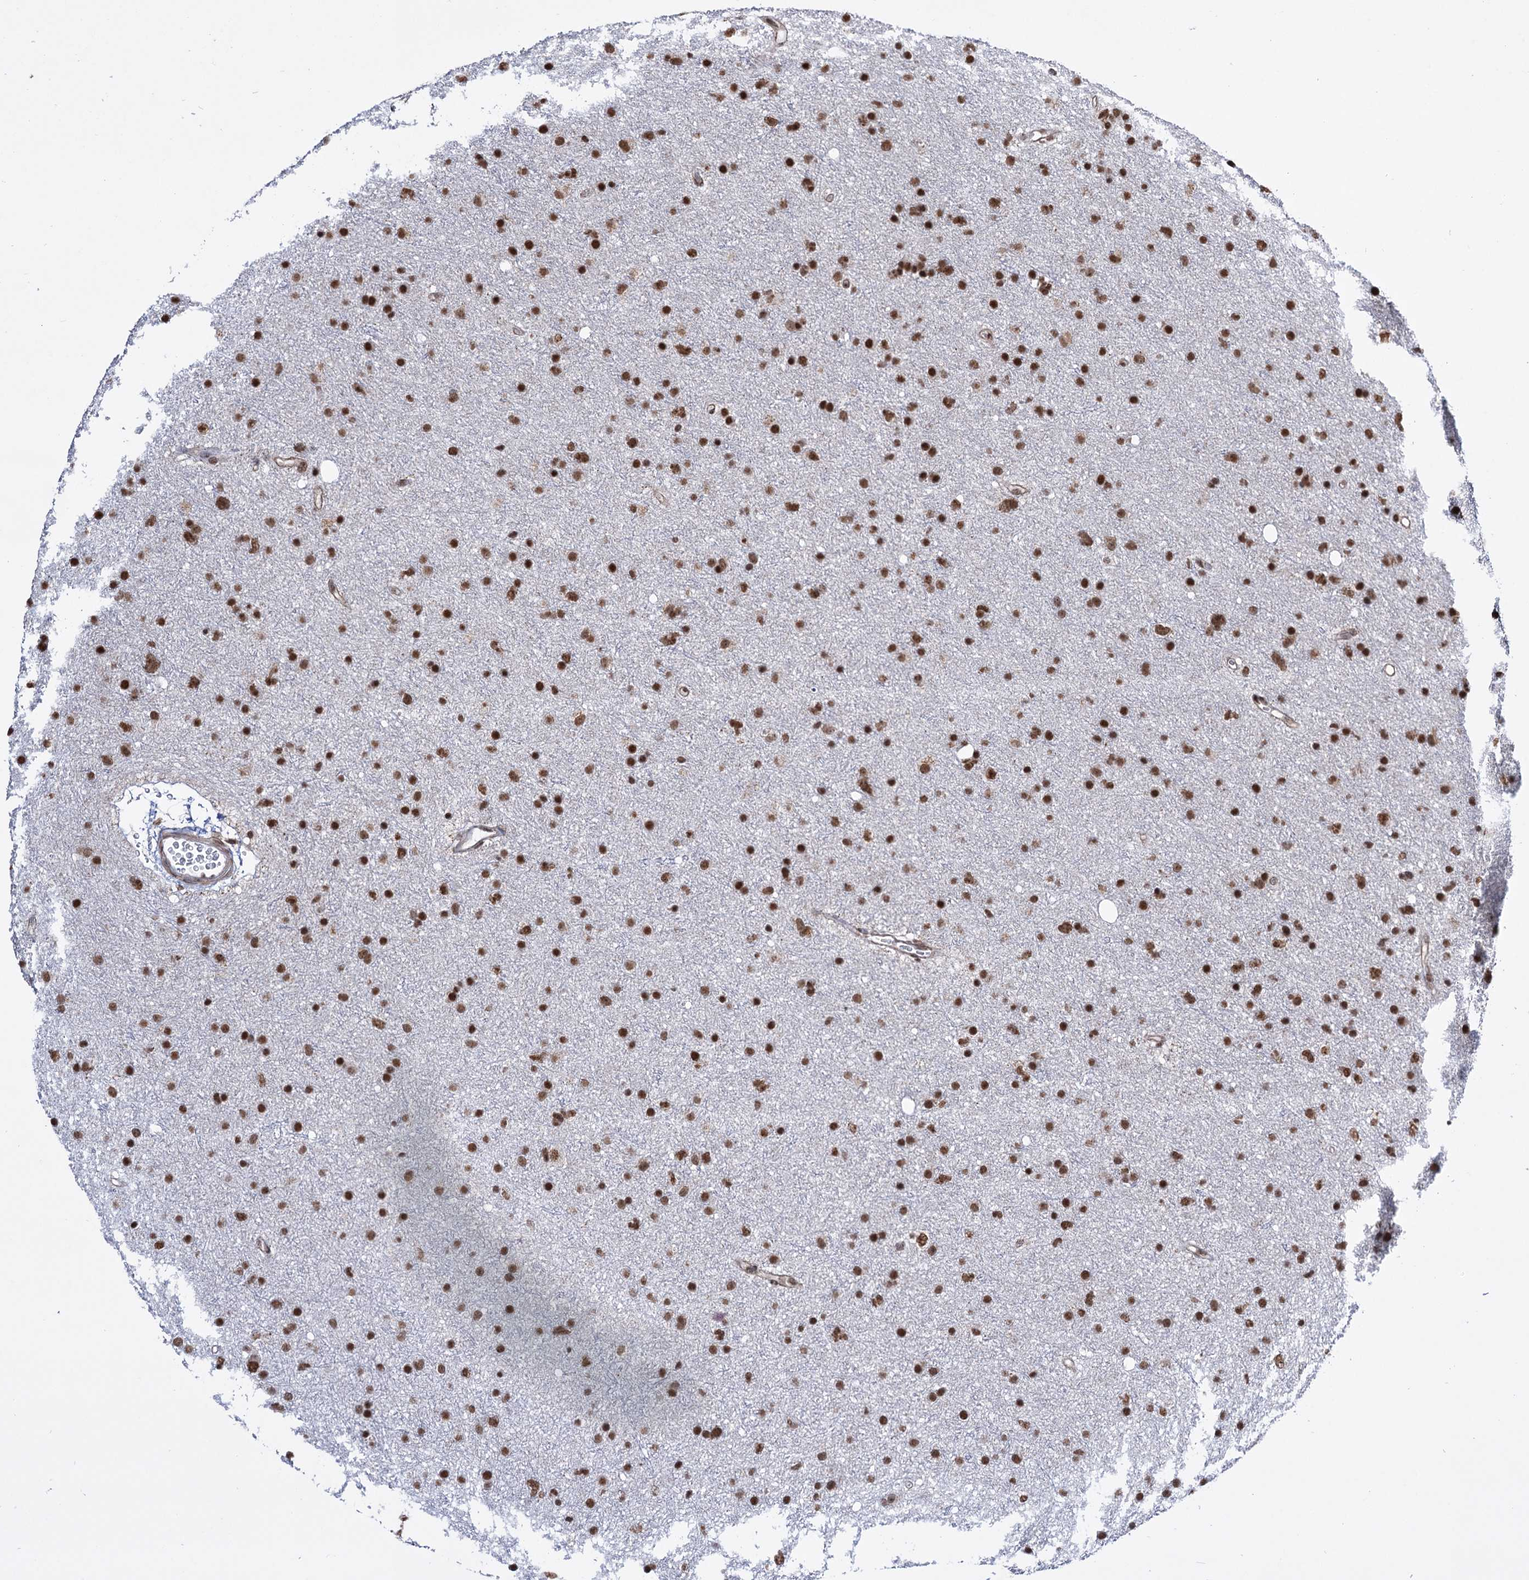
{"staining": {"intensity": "moderate", "quantity": ">75%", "location": "nuclear"}, "tissue": "glioma", "cell_type": "Tumor cells", "image_type": "cancer", "snomed": [{"axis": "morphology", "description": "Glioma, malignant, Low grade"}, {"axis": "topography", "description": "Cerebral cortex"}], "caption": "There is medium levels of moderate nuclear positivity in tumor cells of low-grade glioma (malignant), as demonstrated by immunohistochemical staining (brown color).", "gene": "ABHD10", "patient": {"sex": "female", "age": 39}}